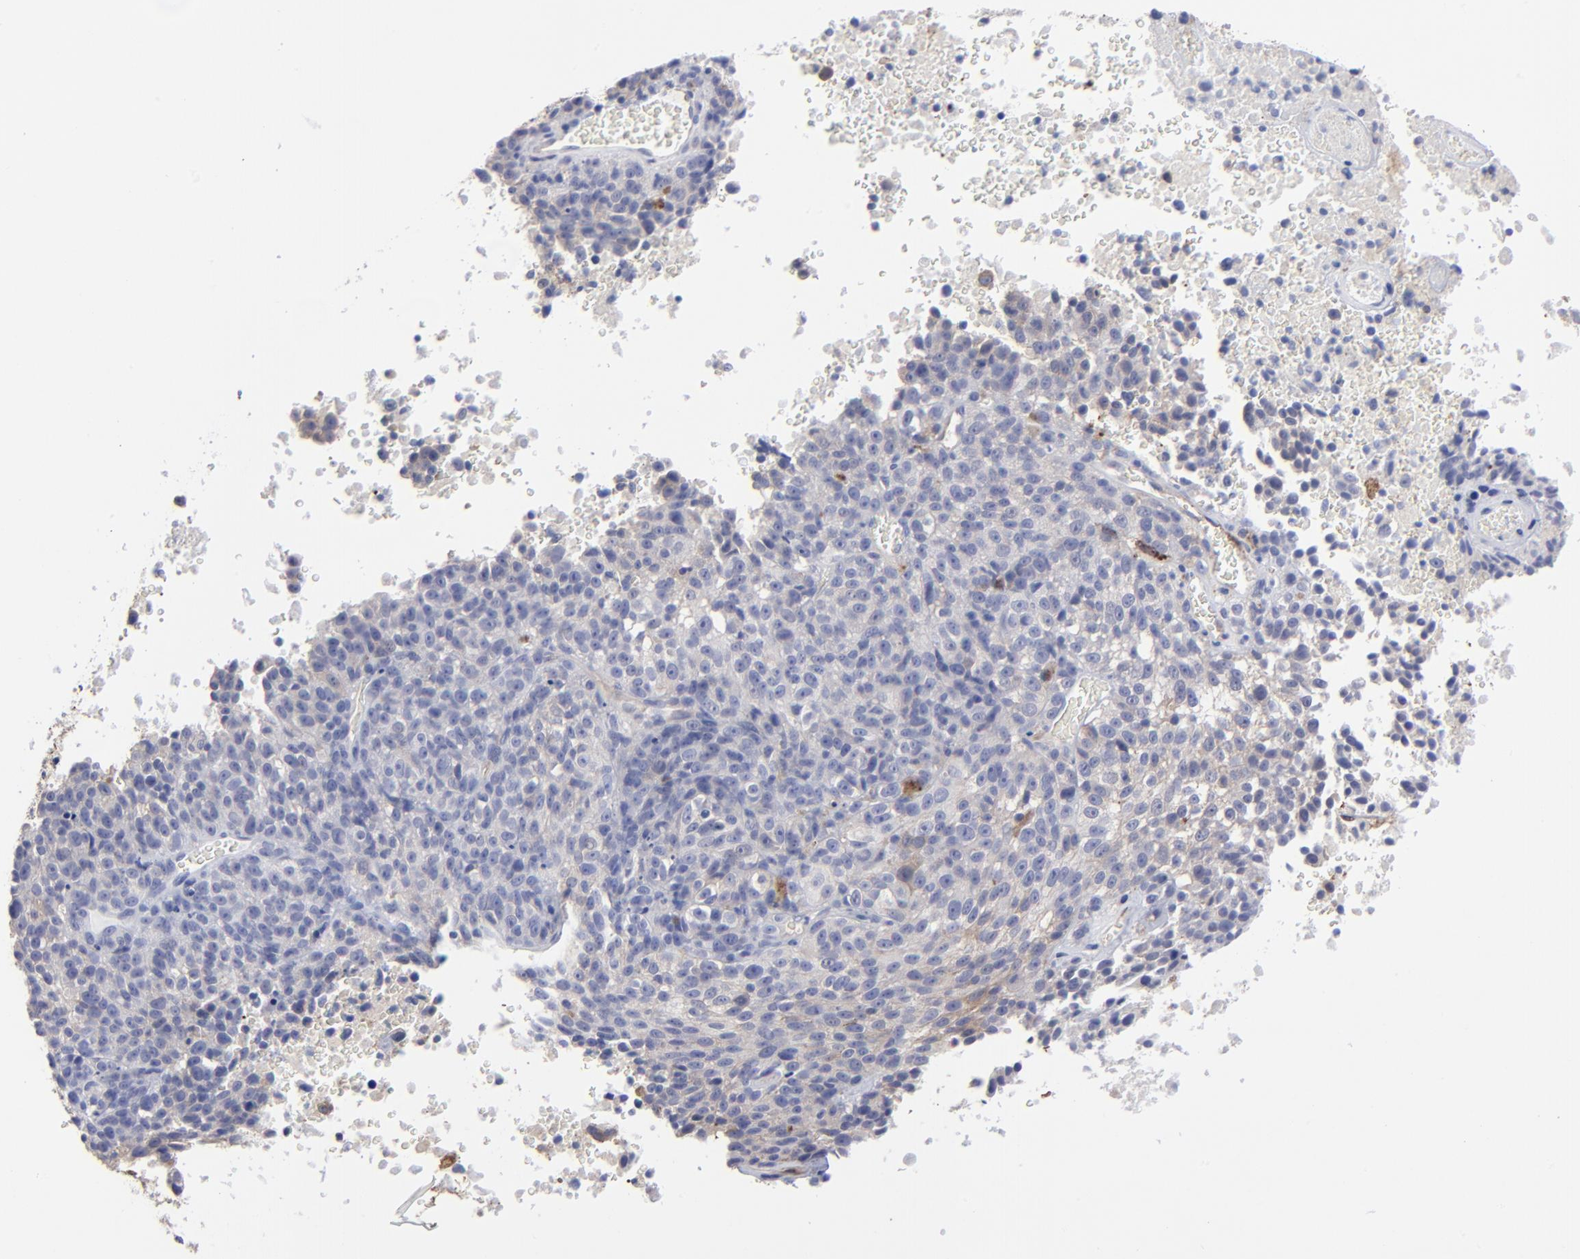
{"staining": {"intensity": "negative", "quantity": "none", "location": "none"}, "tissue": "melanoma", "cell_type": "Tumor cells", "image_type": "cancer", "snomed": [{"axis": "morphology", "description": "Malignant melanoma, Metastatic site"}, {"axis": "topography", "description": "Cerebral cortex"}], "caption": "IHC image of neoplastic tissue: malignant melanoma (metastatic site) stained with DAB demonstrates no significant protein positivity in tumor cells.", "gene": "CILP", "patient": {"sex": "female", "age": 52}}